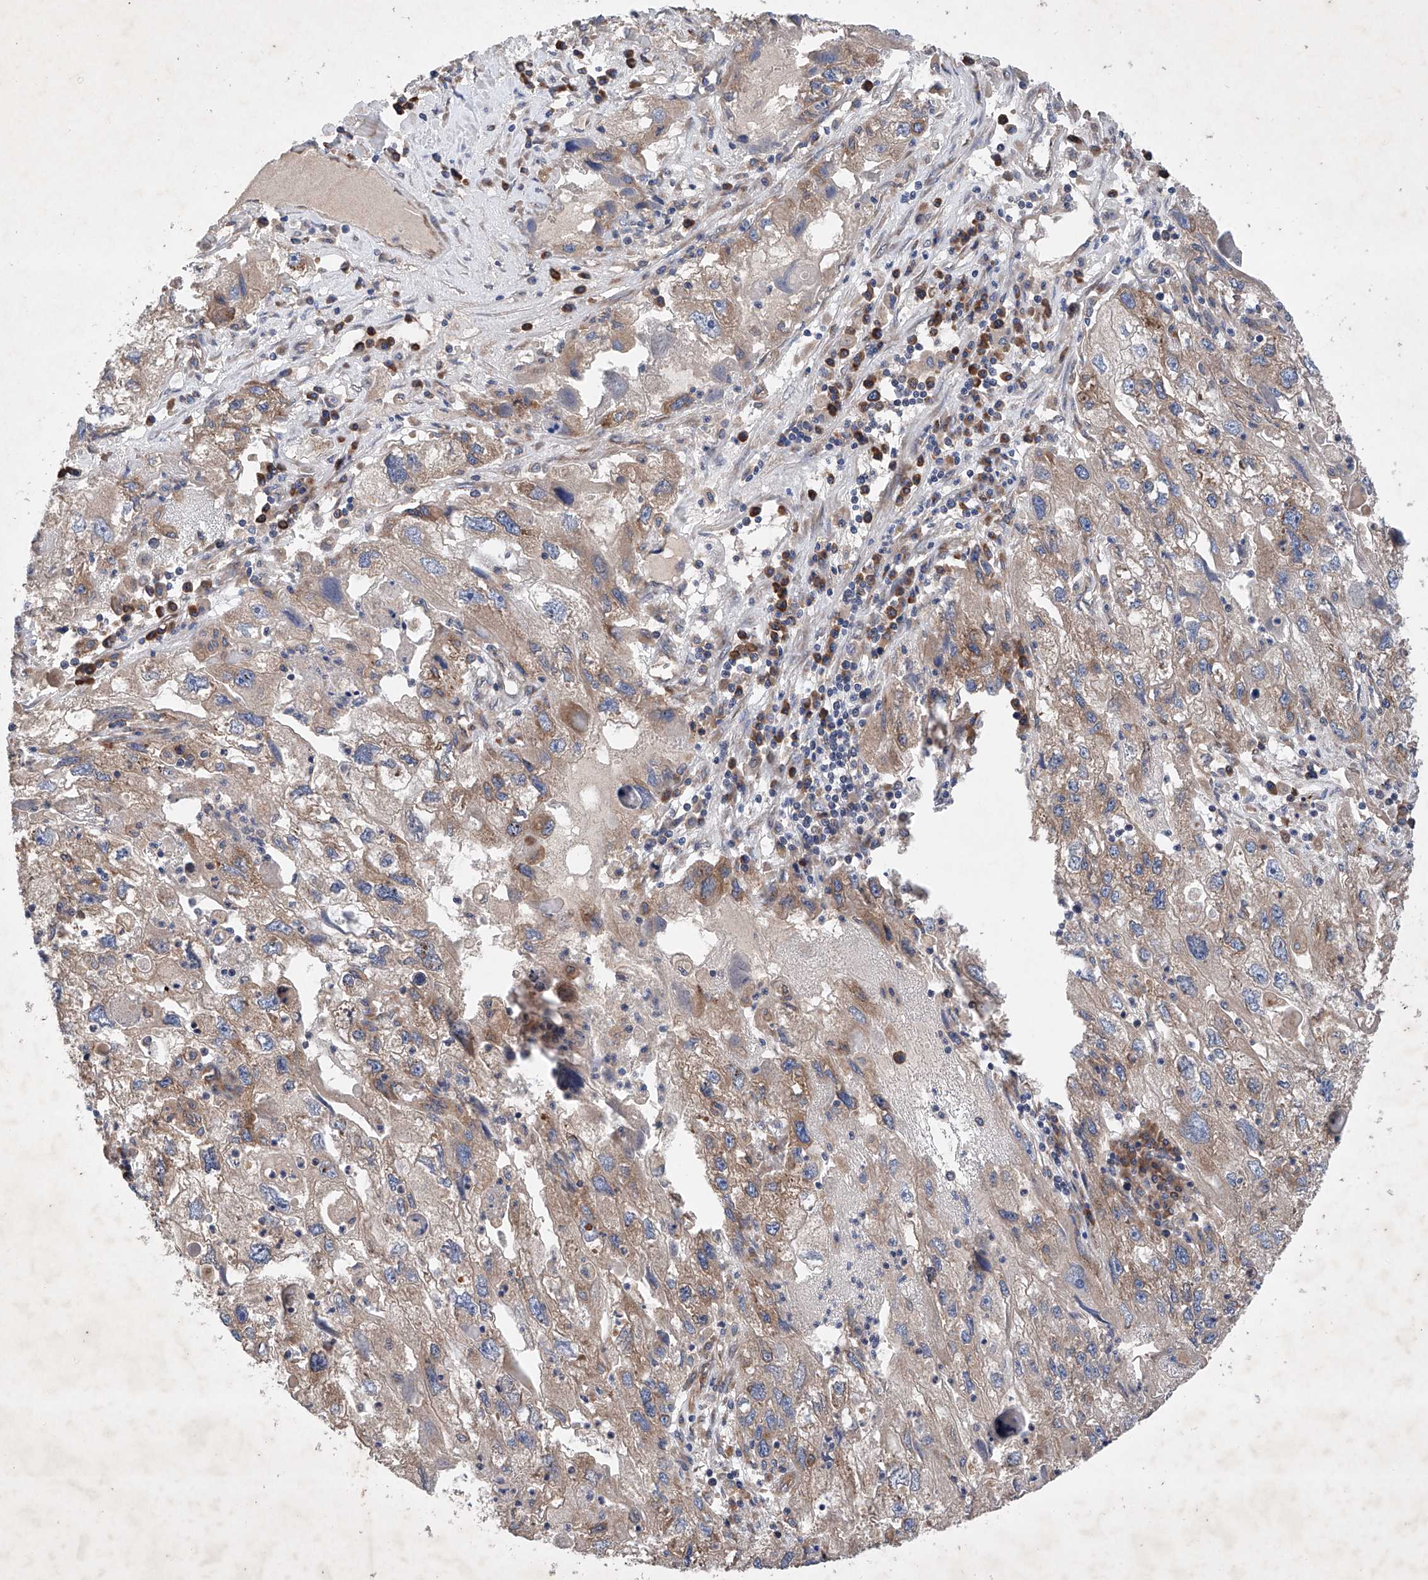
{"staining": {"intensity": "moderate", "quantity": "<25%", "location": "cytoplasmic/membranous"}, "tissue": "endometrial cancer", "cell_type": "Tumor cells", "image_type": "cancer", "snomed": [{"axis": "morphology", "description": "Adenocarcinoma, NOS"}, {"axis": "topography", "description": "Endometrium"}], "caption": "DAB immunohistochemical staining of human endometrial cancer (adenocarcinoma) displays moderate cytoplasmic/membranous protein staining in approximately <25% of tumor cells.", "gene": "FASTK", "patient": {"sex": "female", "age": 49}}